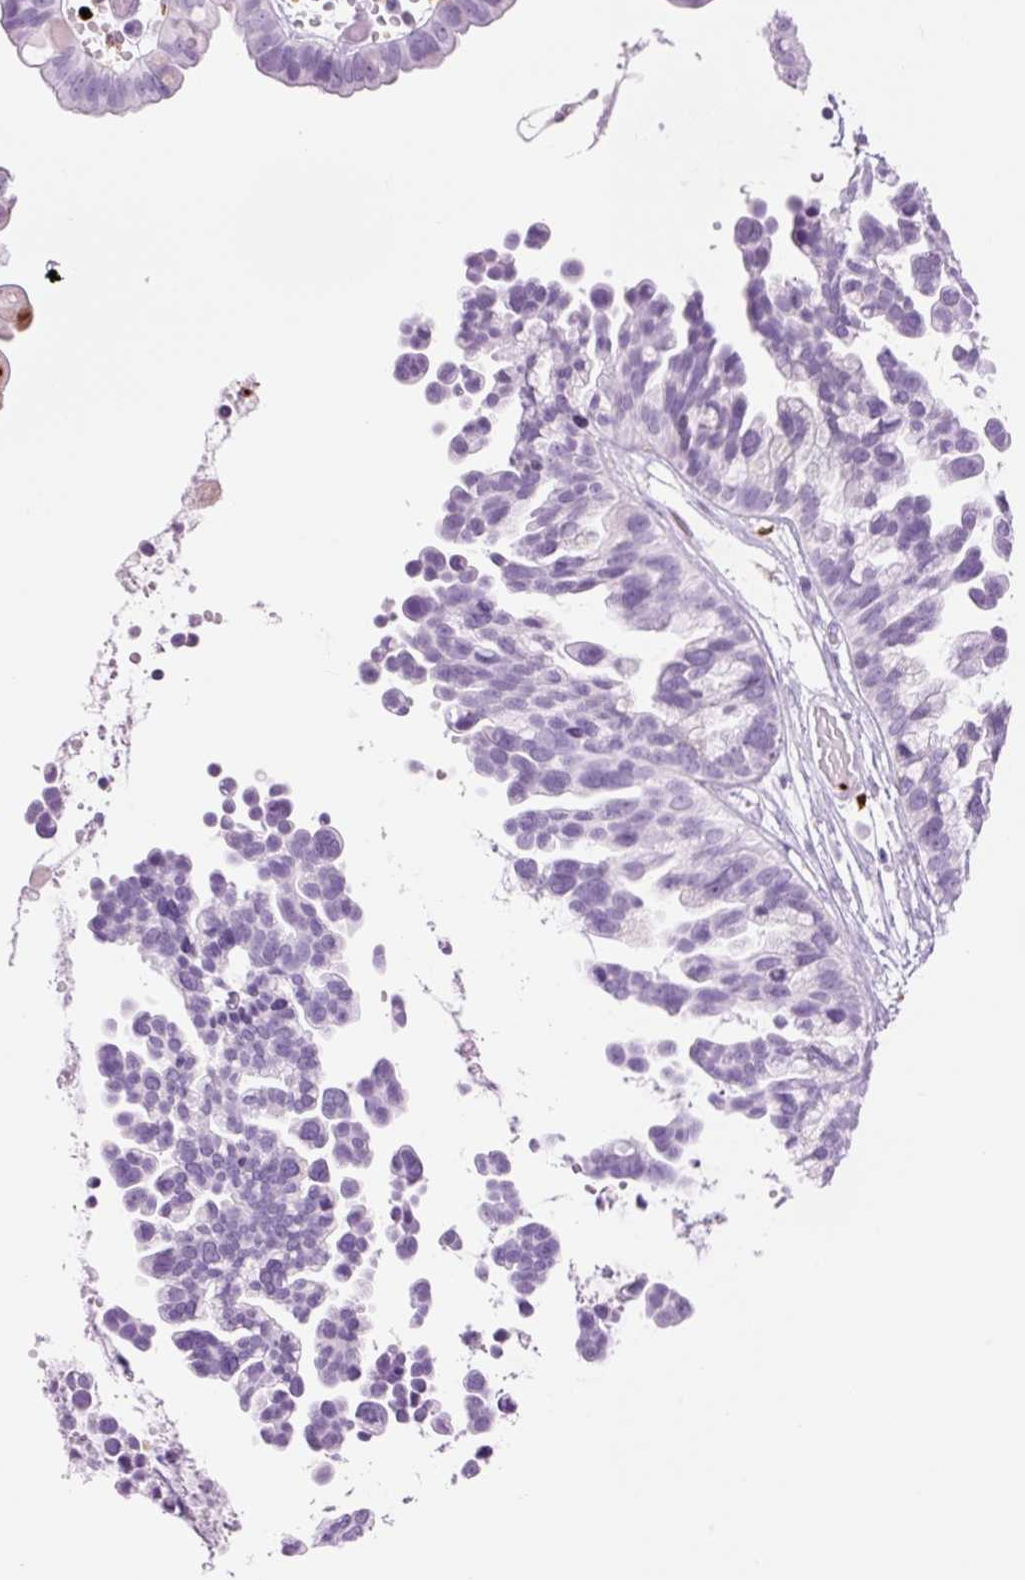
{"staining": {"intensity": "negative", "quantity": "none", "location": "none"}, "tissue": "ovarian cancer", "cell_type": "Tumor cells", "image_type": "cancer", "snomed": [{"axis": "morphology", "description": "Cystadenocarcinoma, serous, NOS"}, {"axis": "topography", "description": "Ovary"}], "caption": "Immunohistochemistry (IHC) photomicrograph of human serous cystadenocarcinoma (ovarian) stained for a protein (brown), which displays no expression in tumor cells.", "gene": "LYZ", "patient": {"sex": "female", "age": 56}}